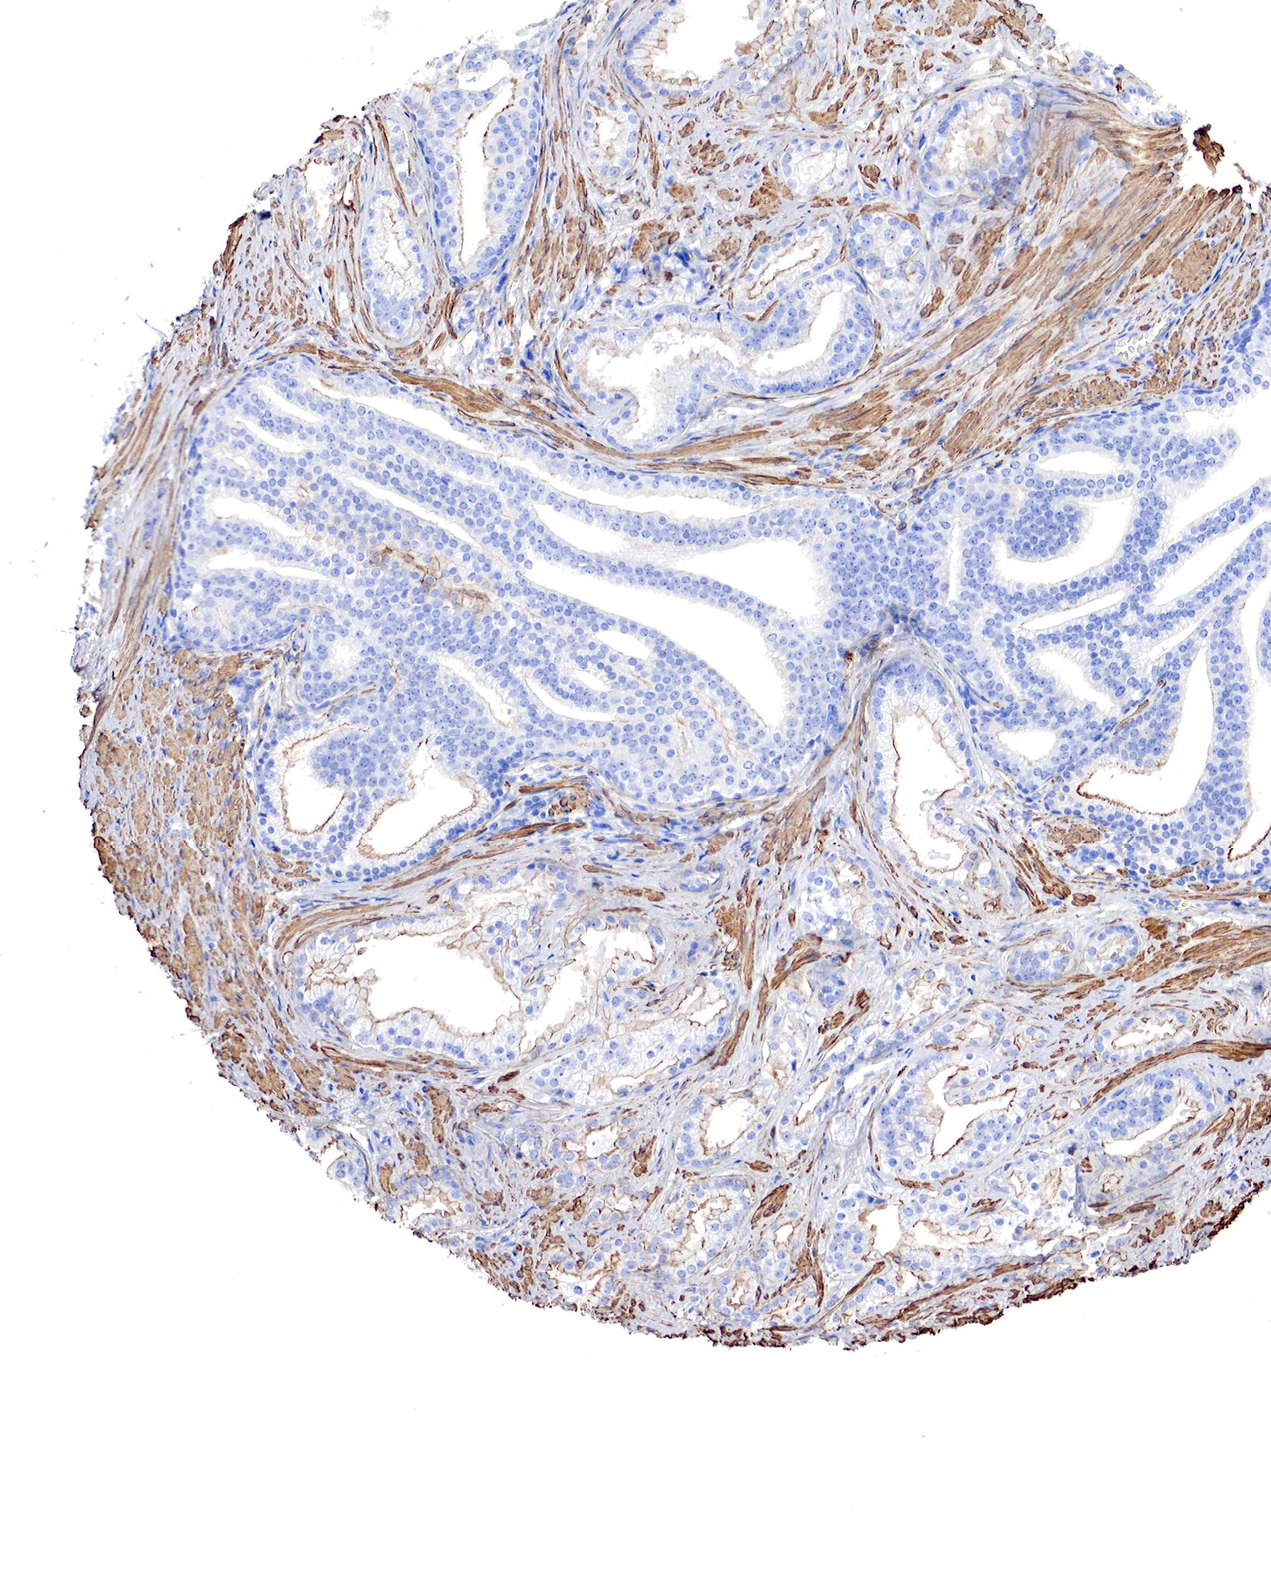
{"staining": {"intensity": "negative", "quantity": "none", "location": "none"}, "tissue": "prostate cancer", "cell_type": "Tumor cells", "image_type": "cancer", "snomed": [{"axis": "morphology", "description": "Adenocarcinoma, Low grade"}, {"axis": "topography", "description": "Prostate"}], "caption": "Prostate cancer (adenocarcinoma (low-grade)) stained for a protein using immunohistochemistry demonstrates no positivity tumor cells.", "gene": "TPM1", "patient": {"sex": "male", "age": 71}}